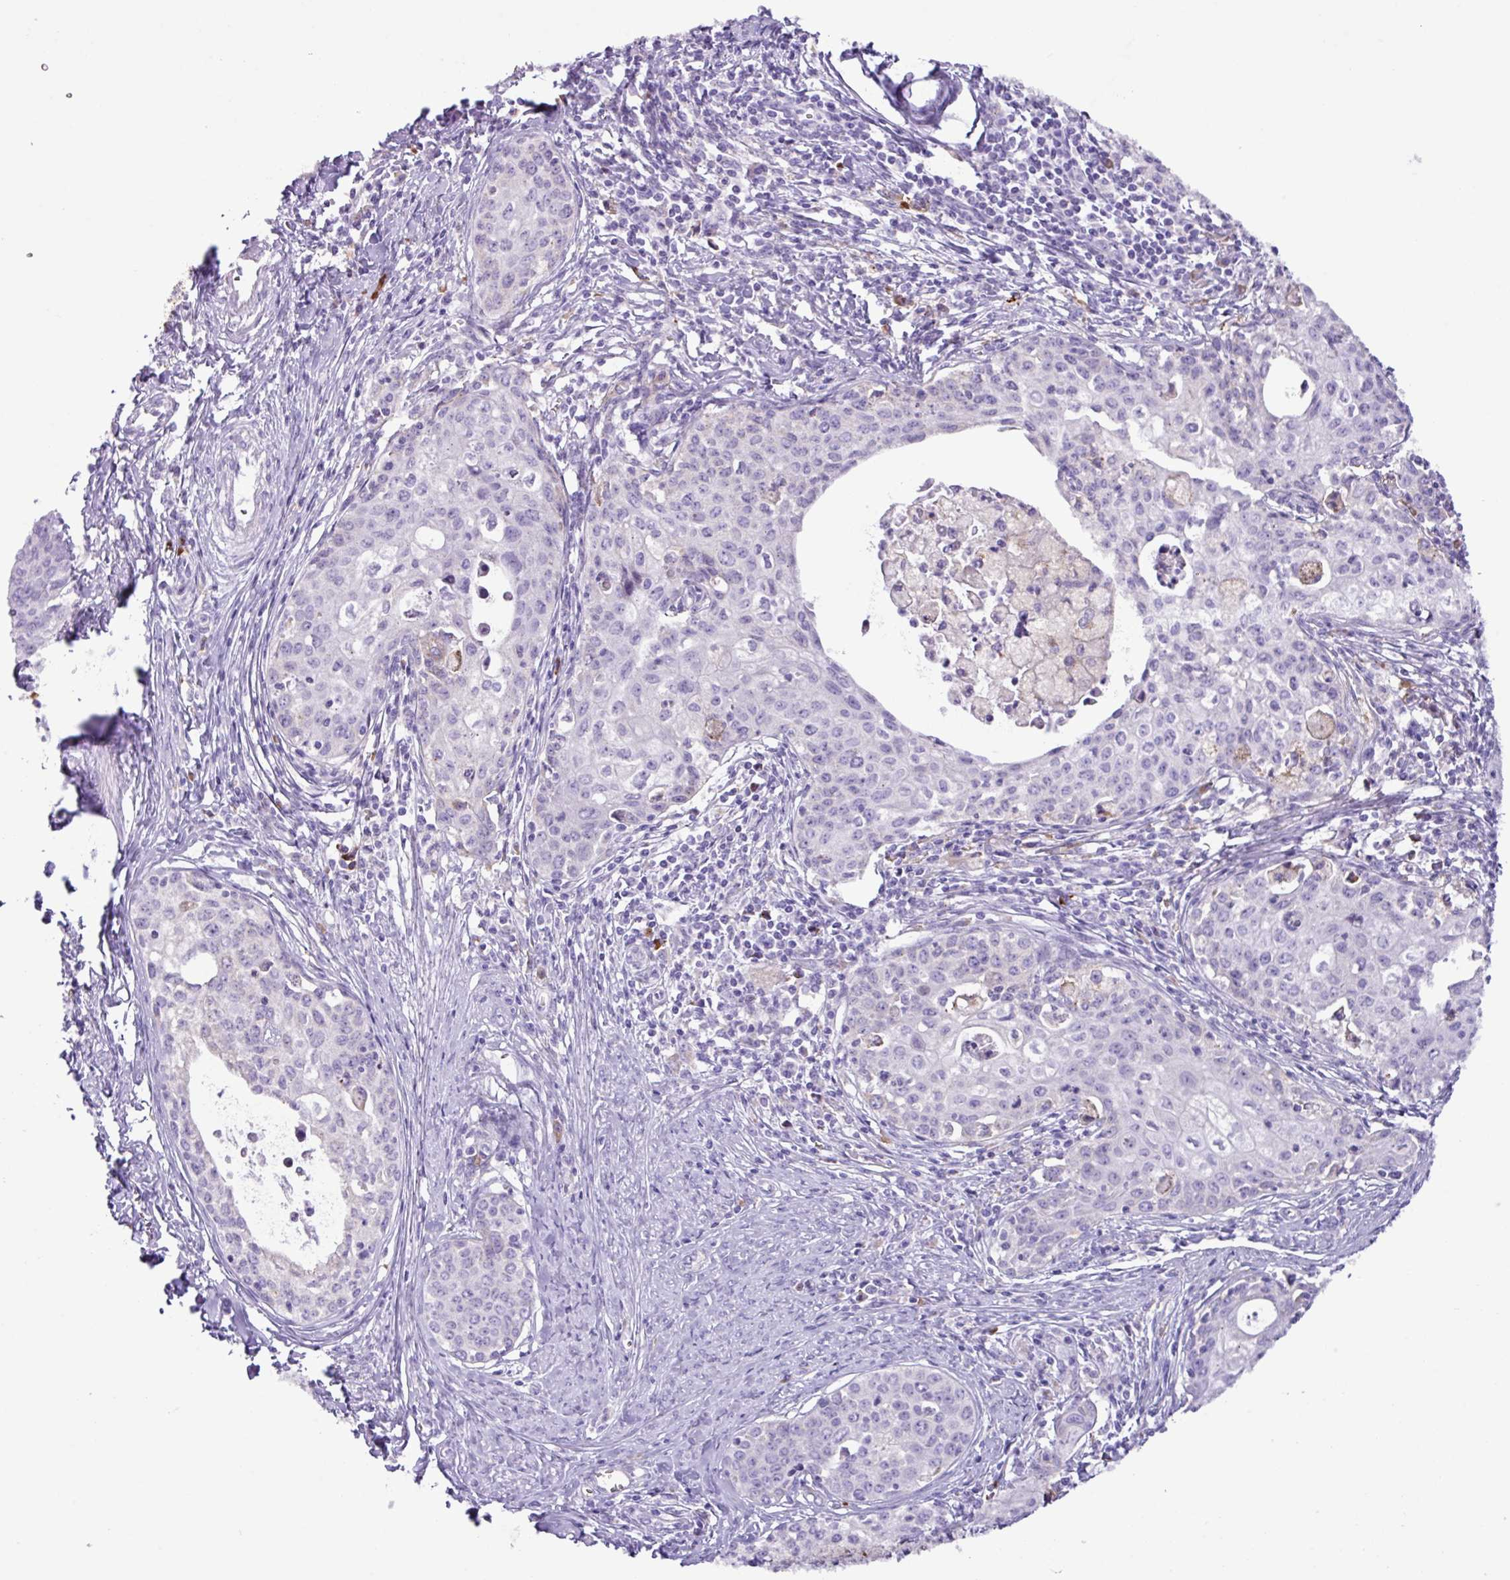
{"staining": {"intensity": "negative", "quantity": "none", "location": "none"}, "tissue": "cervical cancer", "cell_type": "Tumor cells", "image_type": "cancer", "snomed": [{"axis": "morphology", "description": "Squamous cell carcinoma, NOS"}, {"axis": "morphology", "description": "Adenocarcinoma, NOS"}, {"axis": "topography", "description": "Cervix"}], "caption": "The photomicrograph demonstrates no significant expression in tumor cells of cervical adenocarcinoma. (IHC, brightfield microscopy, high magnification).", "gene": "RGS21", "patient": {"sex": "female", "age": 52}}